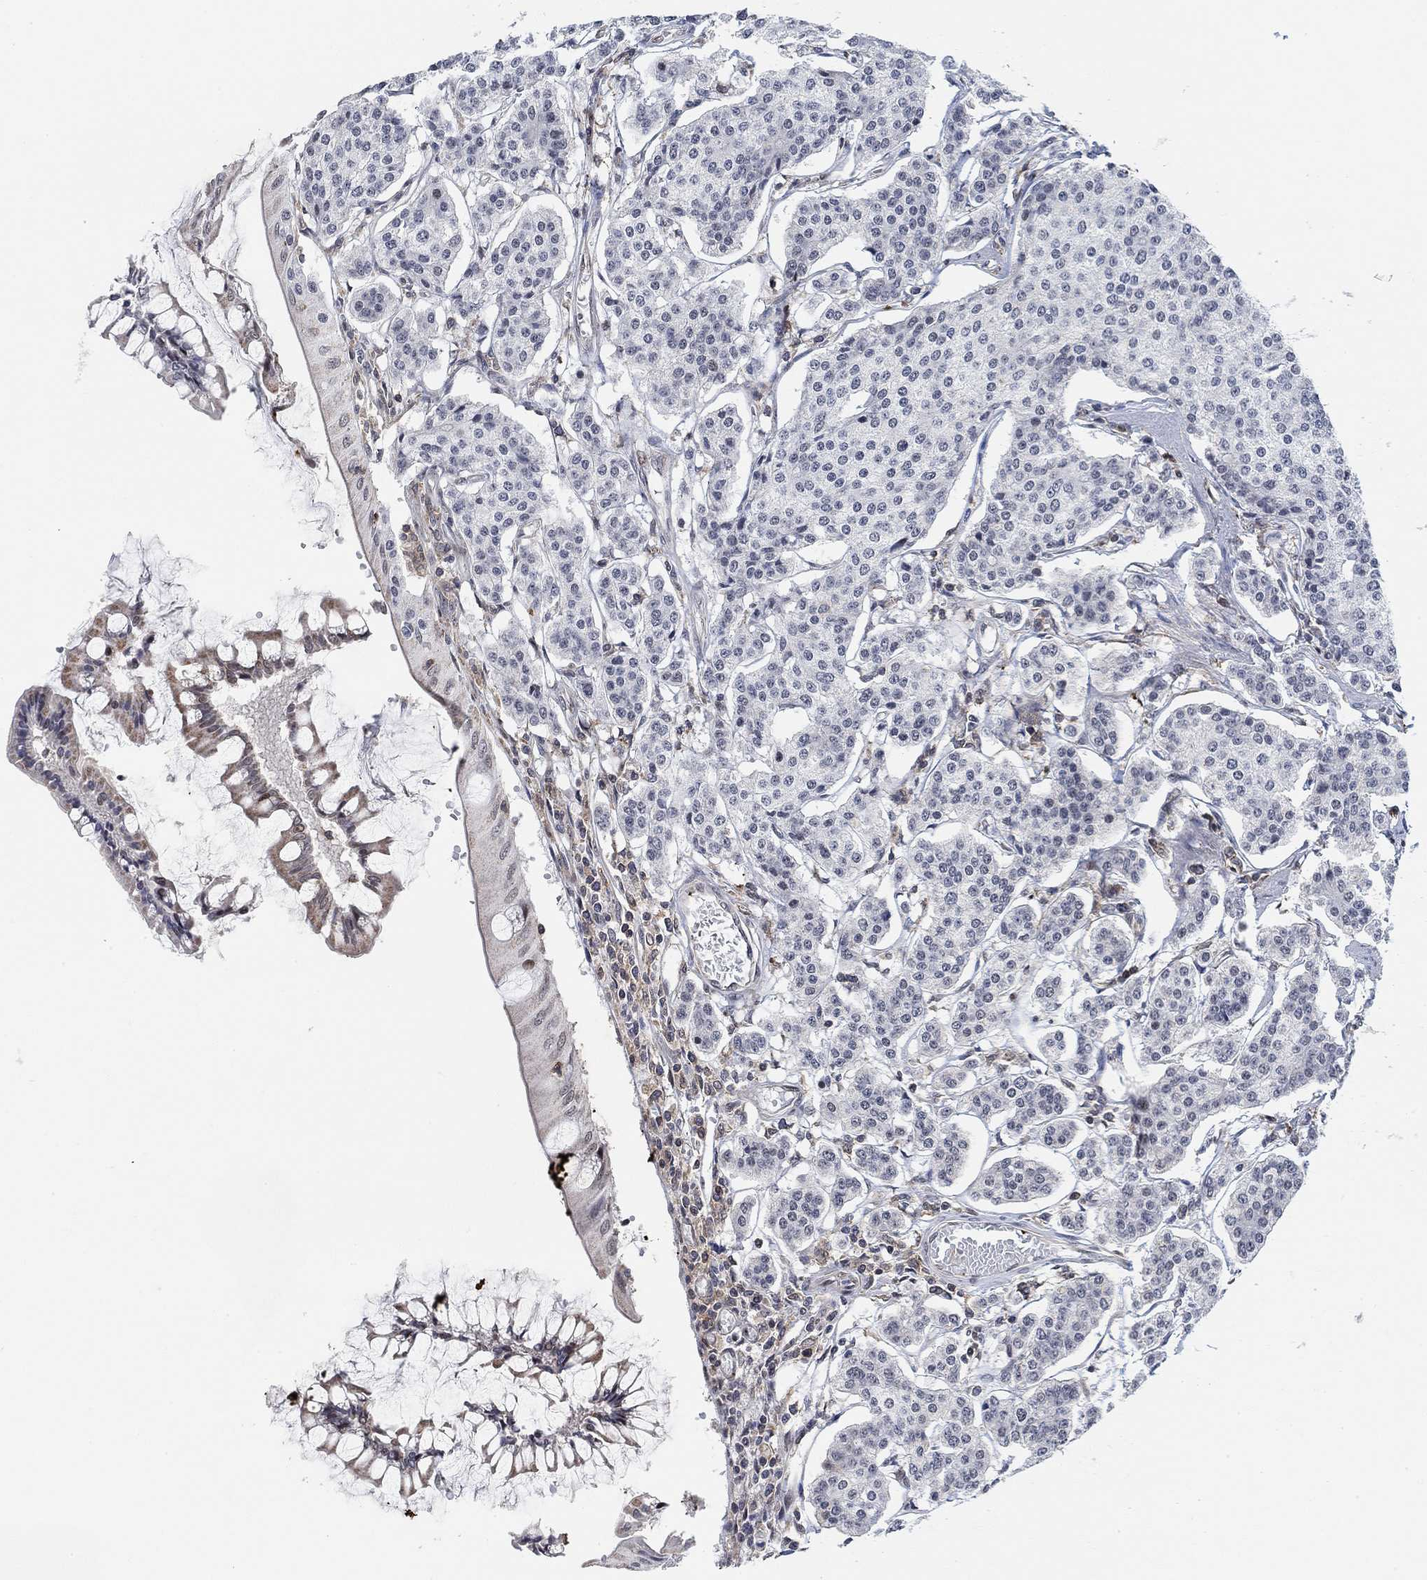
{"staining": {"intensity": "negative", "quantity": "none", "location": "none"}, "tissue": "carcinoid", "cell_type": "Tumor cells", "image_type": "cancer", "snomed": [{"axis": "morphology", "description": "Carcinoid, malignant, NOS"}, {"axis": "topography", "description": "Small intestine"}], "caption": "This is an immunohistochemistry (IHC) histopathology image of carcinoid. There is no positivity in tumor cells.", "gene": "PWWP2B", "patient": {"sex": "female", "age": 65}}